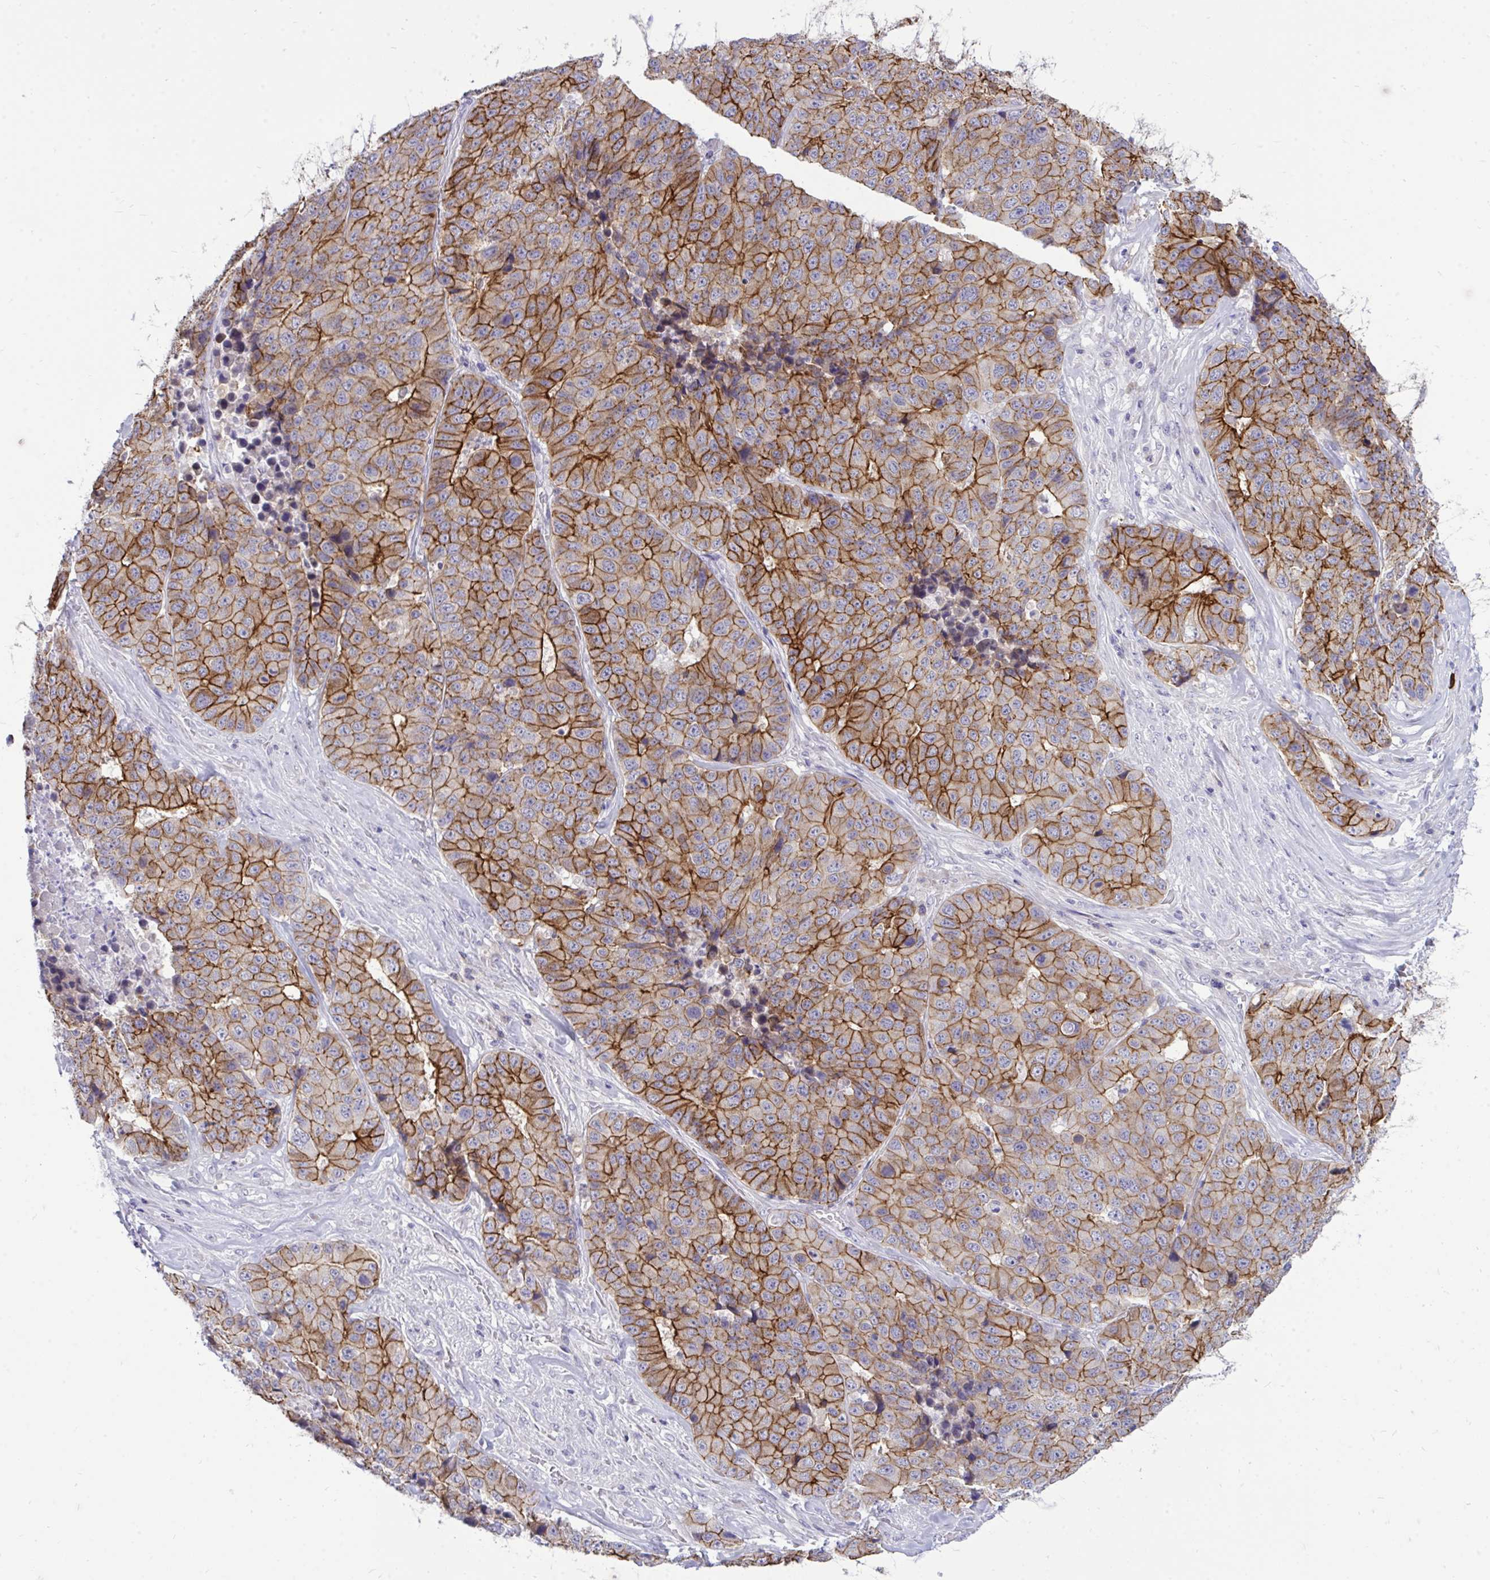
{"staining": {"intensity": "strong", "quantity": ">75%", "location": "cytoplasmic/membranous"}, "tissue": "stomach cancer", "cell_type": "Tumor cells", "image_type": "cancer", "snomed": [{"axis": "morphology", "description": "Adenocarcinoma, NOS"}, {"axis": "topography", "description": "Stomach"}], "caption": "The histopathology image reveals staining of stomach cancer, revealing strong cytoplasmic/membranous protein staining (brown color) within tumor cells.", "gene": "SPTBN2", "patient": {"sex": "male", "age": 71}}